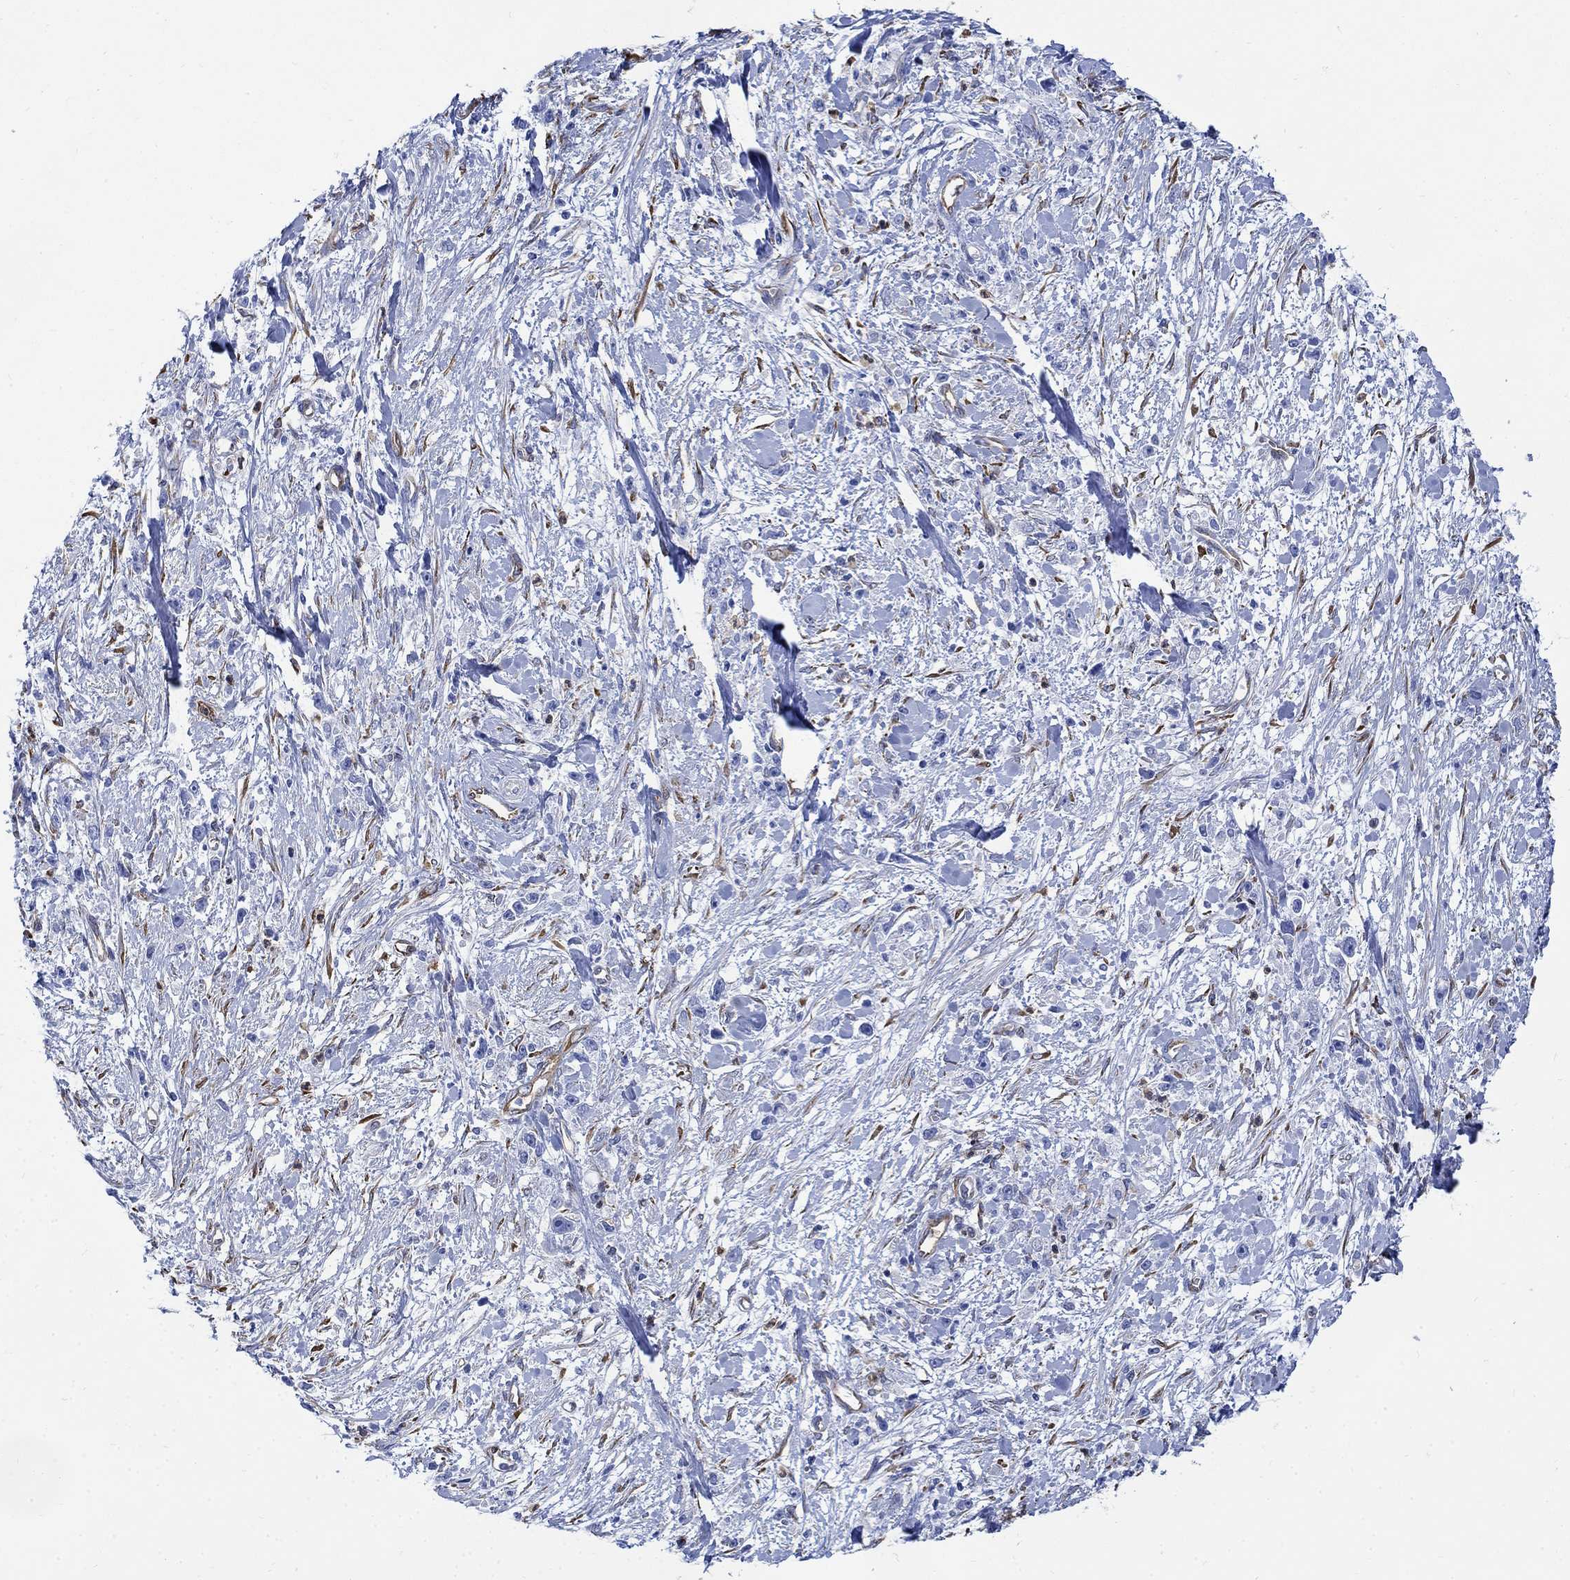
{"staining": {"intensity": "negative", "quantity": "none", "location": "none"}, "tissue": "stomach cancer", "cell_type": "Tumor cells", "image_type": "cancer", "snomed": [{"axis": "morphology", "description": "Adenocarcinoma, NOS"}, {"axis": "topography", "description": "Stomach"}], "caption": "IHC micrograph of stomach cancer (adenocarcinoma) stained for a protein (brown), which reveals no expression in tumor cells. The staining is performed using DAB (3,3'-diaminobenzidine) brown chromogen with nuclei counter-stained in using hematoxylin.", "gene": "TGM2", "patient": {"sex": "female", "age": 59}}